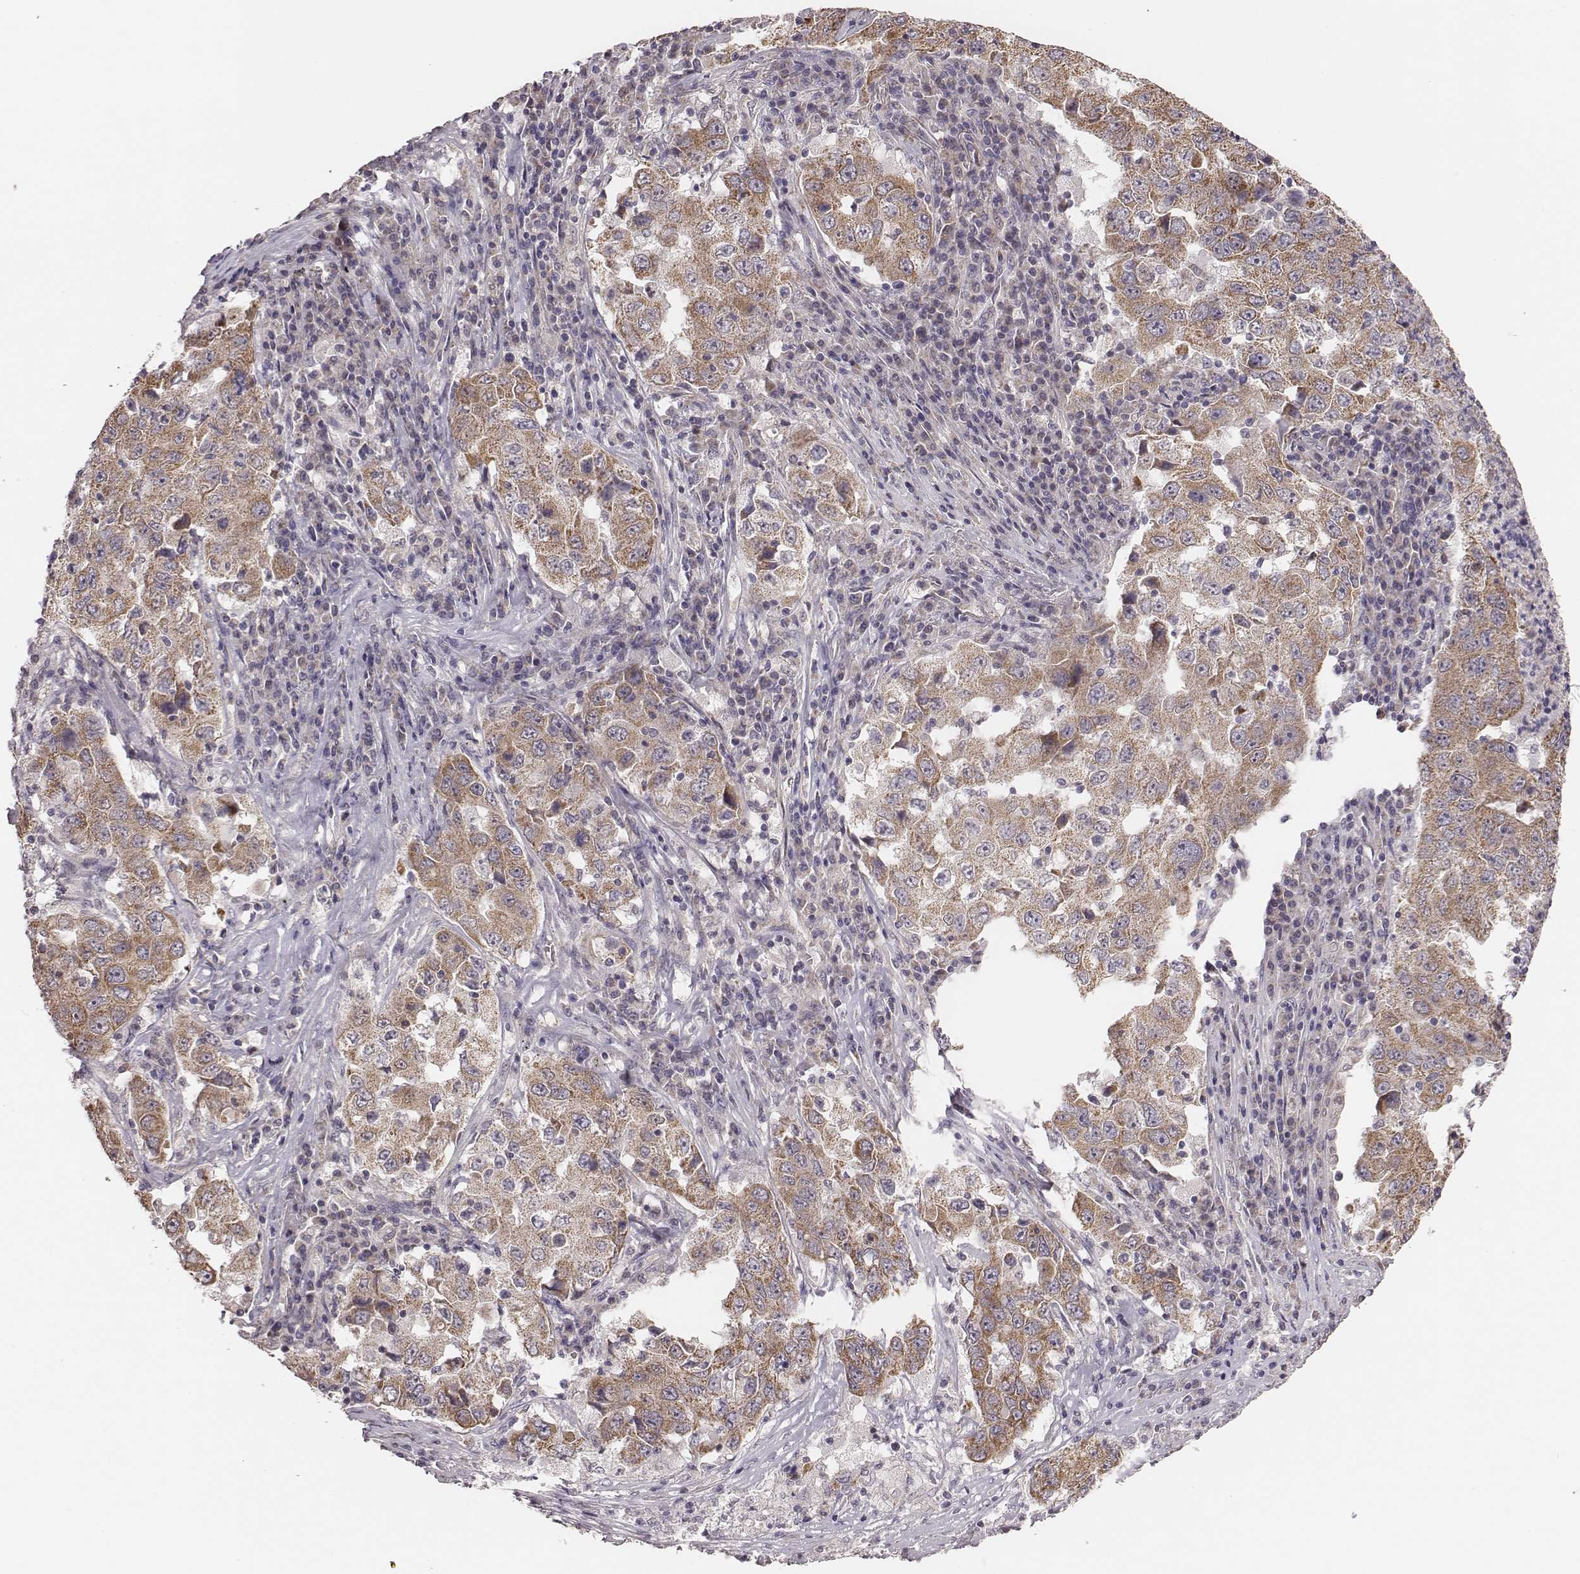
{"staining": {"intensity": "weak", "quantity": ">75%", "location": "cytoplasmic/membranous"}, "tissue": "lung cancer", "cell_type": "Tumor cells", "image_type": "cancer", "snomed": [{"axis": "morphology", "description": "Adenocarcinoma, NOS"}, {"axis": "topography", "description": "Lung"}], "caption": "Protein expression analysis of lung cancer (adenocarcinoma) reveals weak cytoplasmic/membranous staining in about >75% of tumor cells.", "gene": "HAVCR1", "patient": {"sex": "male", "age": 73}}